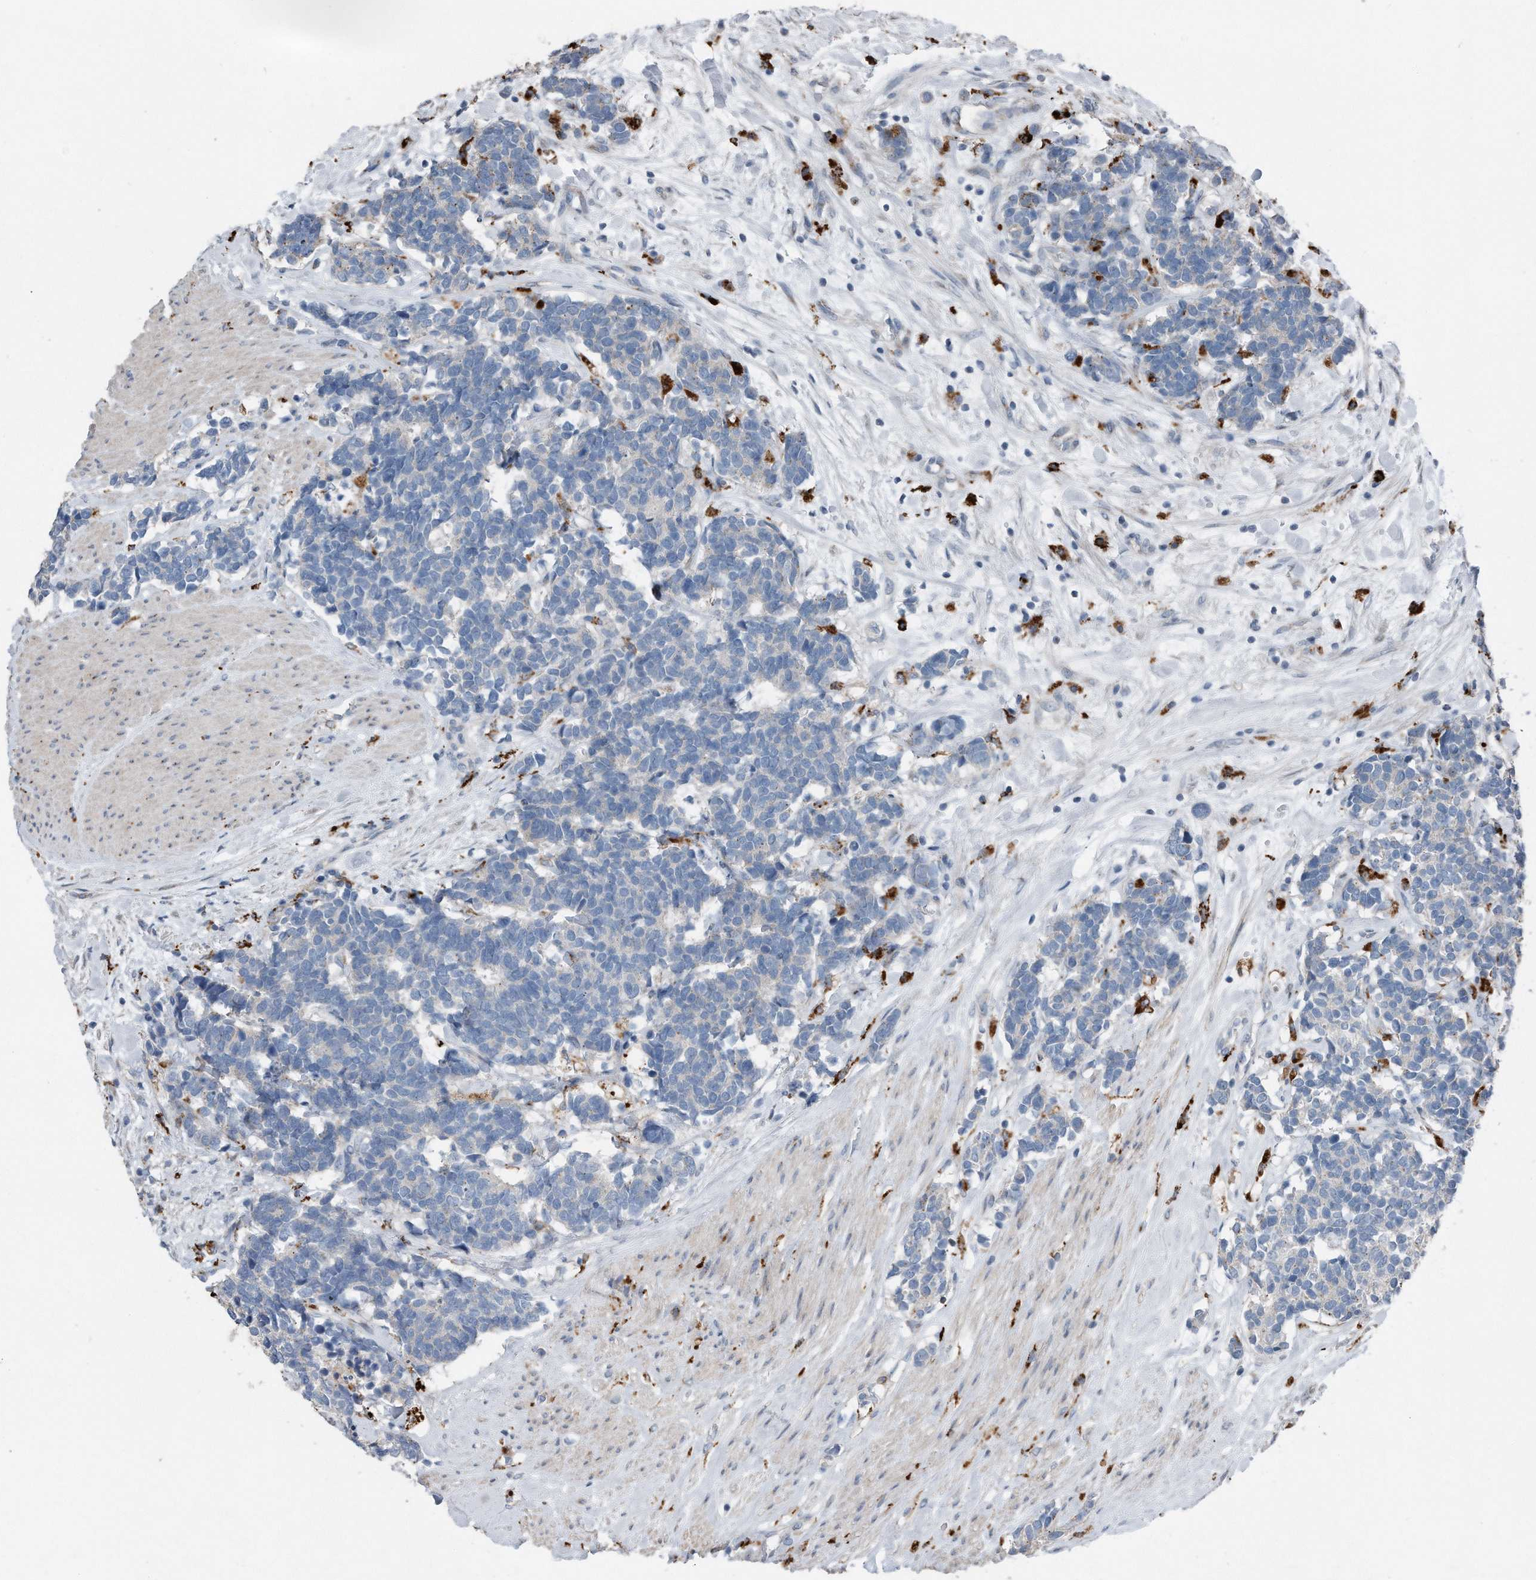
{"staining": {"intensity": "negative", "quantity": "none", "location": "none"}, "tissue": "carcinoid", "cell_type": "Tumor cells", "image_type": "cancer", "snomed": [{"axis": "morphology", "description": "Carcinoma, NOS"}, {"axis": "morphology", "description": "Carcinoid, malignant, NOS"}, {"axis": "topography", "description": "Urinary bladder"}], "caption": "IHC of carcinoid (malignant) exhibits no positivity in tumor cells.", "gene": "ZNF772", "patient": {"sex": "male", "age": 57}}